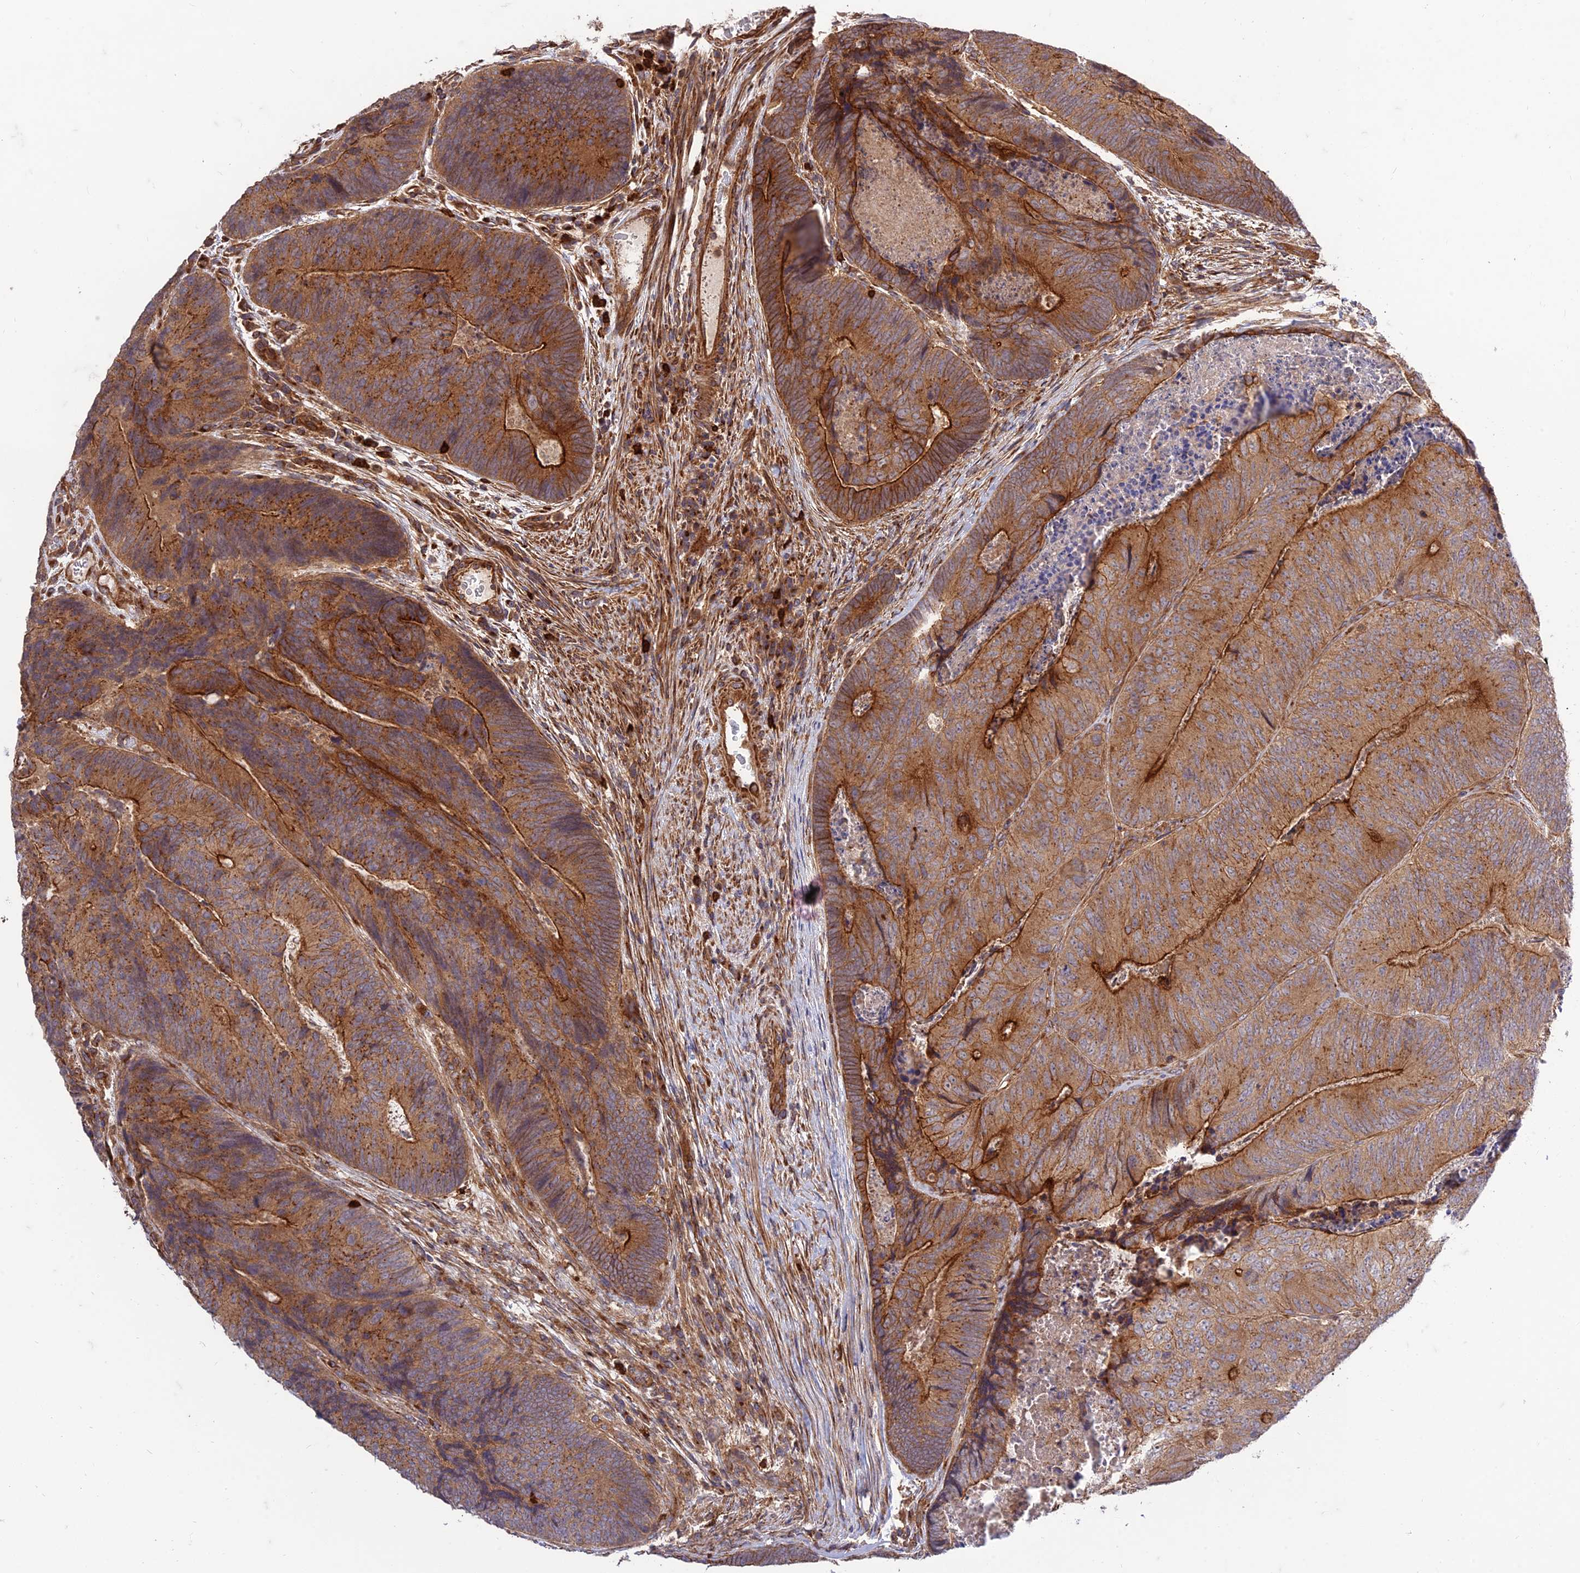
{"staining": {"intensity": "moderate", "quantity": ">75%", "location": "cytoplasmic/membranous"}, "tissue": "colorectal cancer", "cell_type": "Tumor cells", "image_type": "cancer", "snomed": [{"axis": "morphology", "description": "Adenocarcinoma, NOS"}, {"axis": "topography", "description": "Colon"}], "caption": "A brown stain labels moderate cytoplasmic/membranous expression of a protein in adenocarcinoma (colorectal) tumor cells.", "gene": "TMEM131L", "patient": {"sex": "female", "age": 67}}